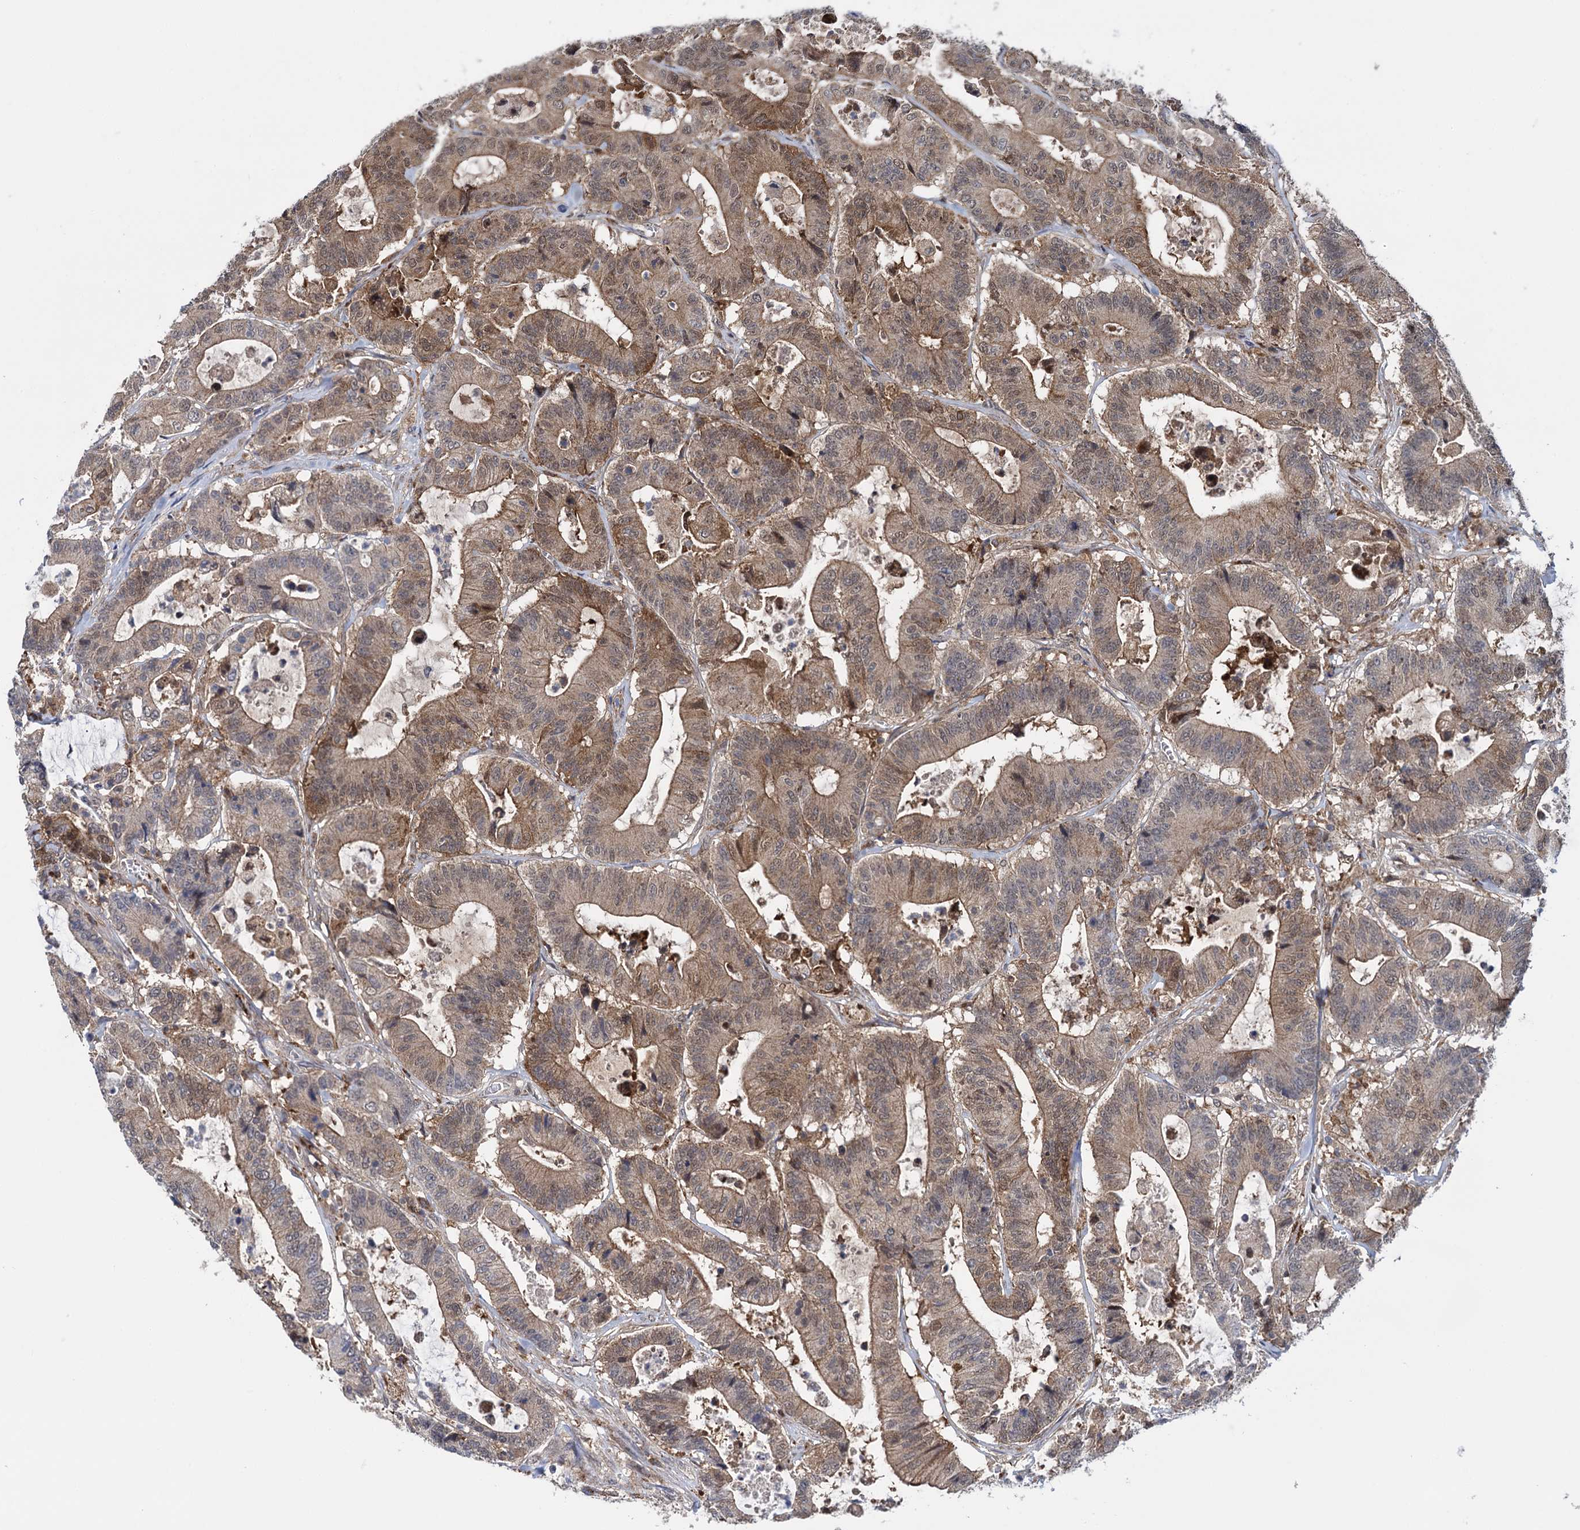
{"staining": {"intensity": "weak", "quantity": "25%-75%", "location": "cytoplasmic/membranous,nuclear"}, "tissue": "colorectal cancer", "cell_type": "Tumor cells", "image_type": "cancer", "snomed": [{"axis": "morphology", "description": "Adenocarcinoma, NOS"}, {"axis": "topography", "description": "Colon"}], "caption": "Protein expression analysis of human adenocarcinoma (colorectal) reveals weak cytoplasmic/membranous and nuclear staining in approximately 25%-75% of tumor cells.", "gene": "GLO1", "patient": {"sex": "female", "age": 84}}